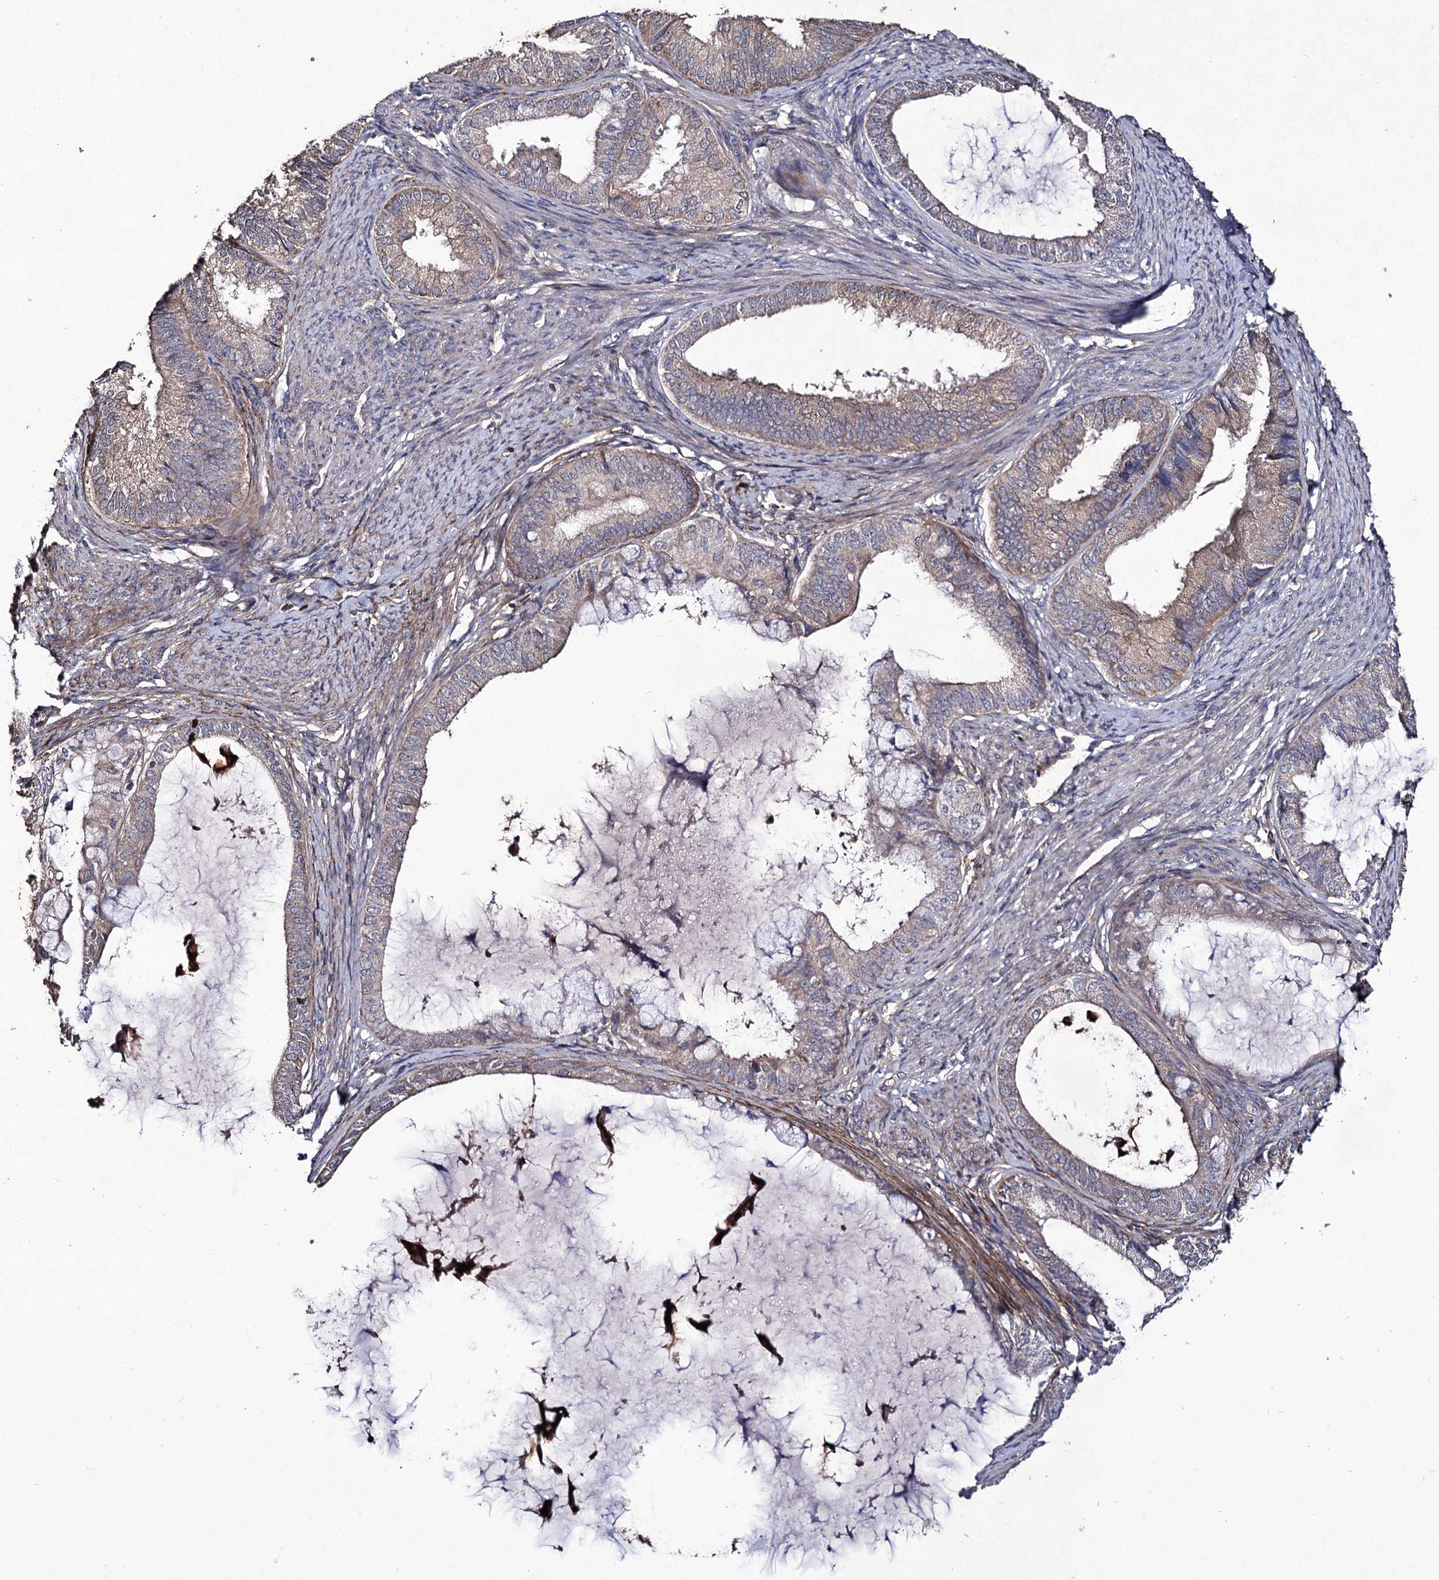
{"staining": {"intensity": "weak", "quantity": "<25%", "location": "cytoplasmic/membranous"}, "tissue": "endometrial cancer", "cell_type": "Tumor cells", "image_type": "cancer", "snomed": [{"axis": "morphology", "description": "Adenocarcinoma, NOS"}, {"axis": "topography", "description": "Endometrium"}], "caption": "A high-resolution image shows immunohistochemistry (IHC) staining of endometrial cancer (adenocarcinoma), which demonstrates no significant staining in tumor cells.", "gene": "MYO1H", "patient": {"sex": "female", "age": 86}}